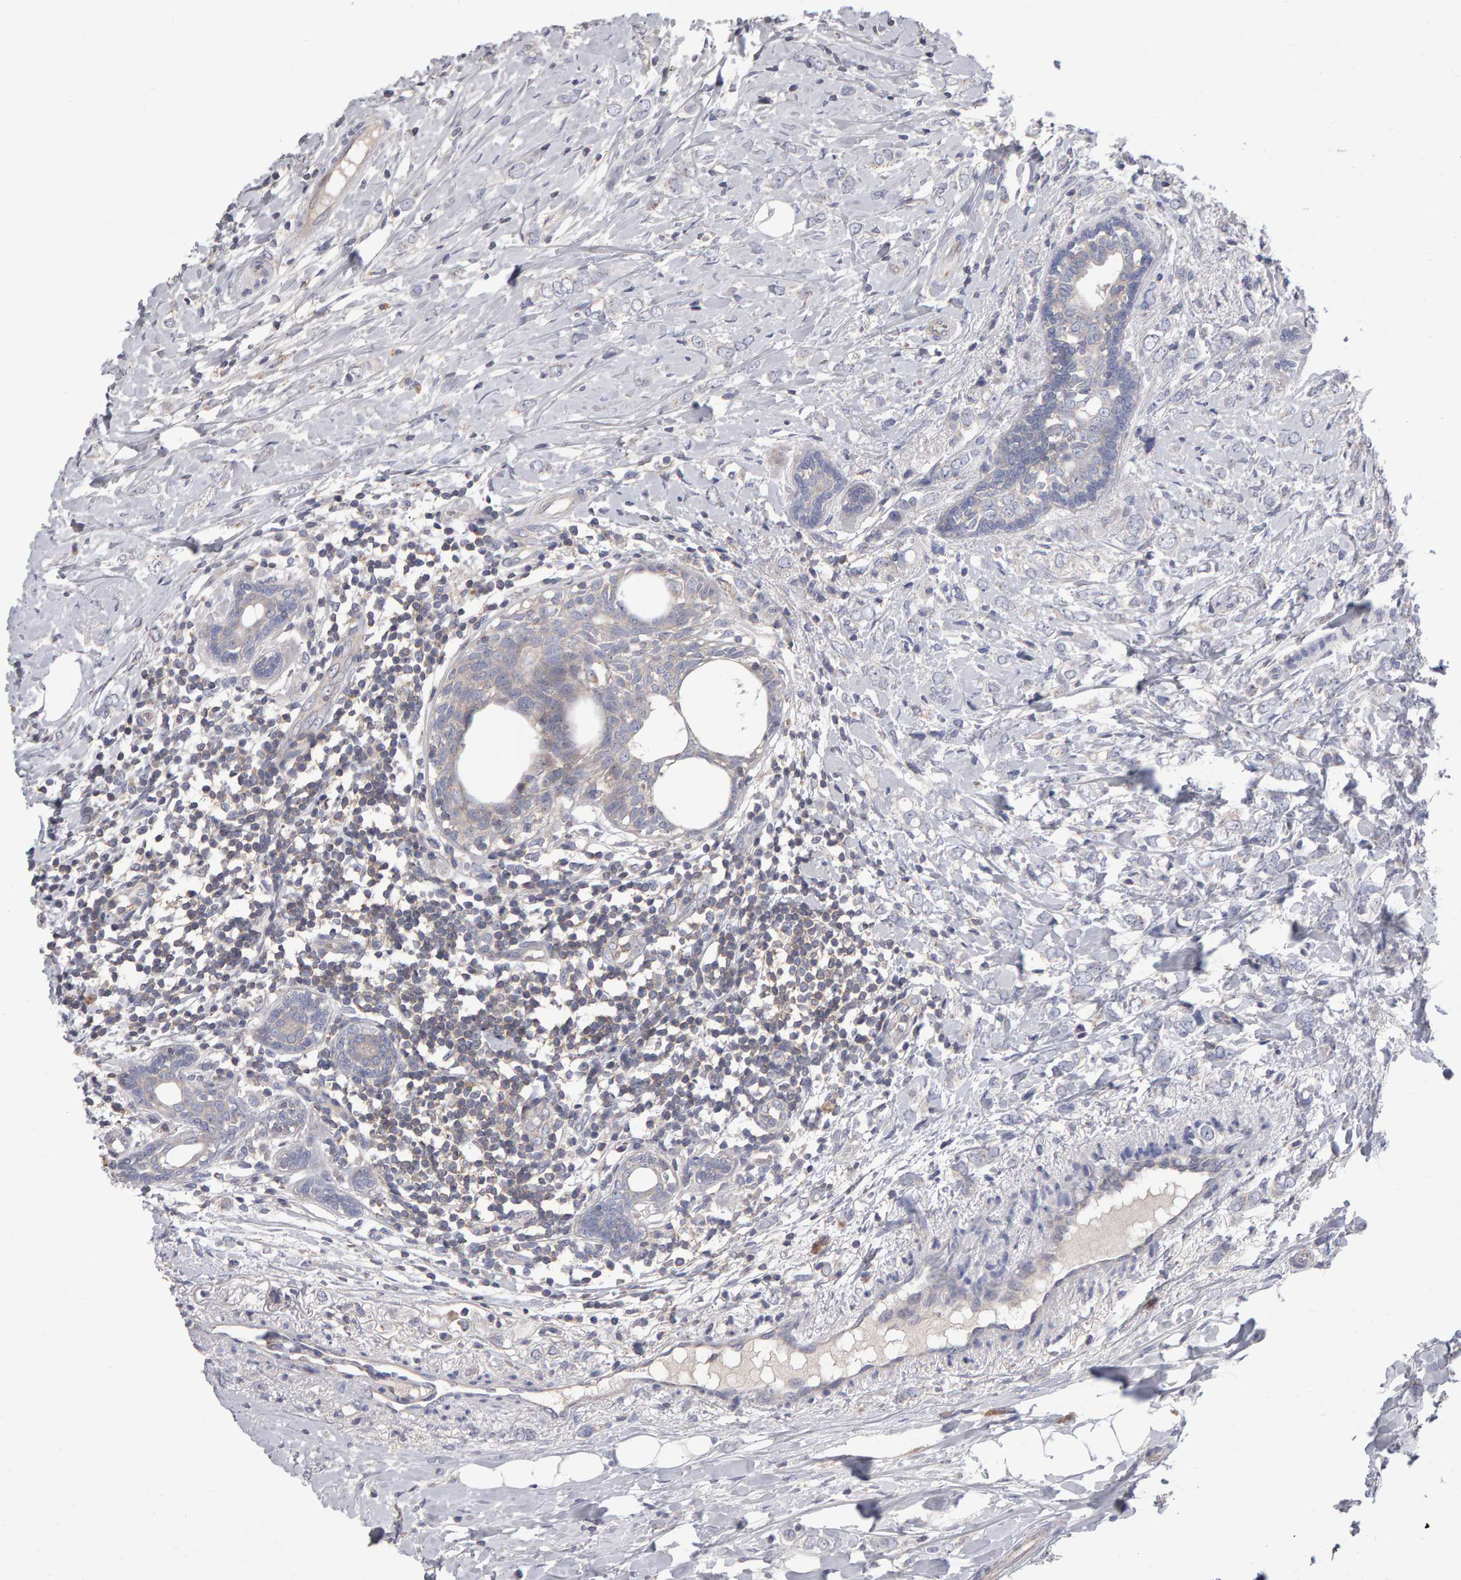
{"staining": {"intensity": "negative", "quantity": "none", "location": "none"}, "tissue": "breast cancer", "cell_type": "Tumor cells", "image_type": "cancer", "snomed": [{"axis": "morphology", "description": "Normal tissue, NOS"}, {"axis": "morphology", "description": "Lobular carcinoma"}, {"axis": "topography", "description": "Breast"}], "caption": "Immunohistochemical staining of human breast cancer (lobular carcinoma) reveals no significant expression in tumor cells.", "gene": "PGS1", "patient": {"sex": "female", "age": 47}}